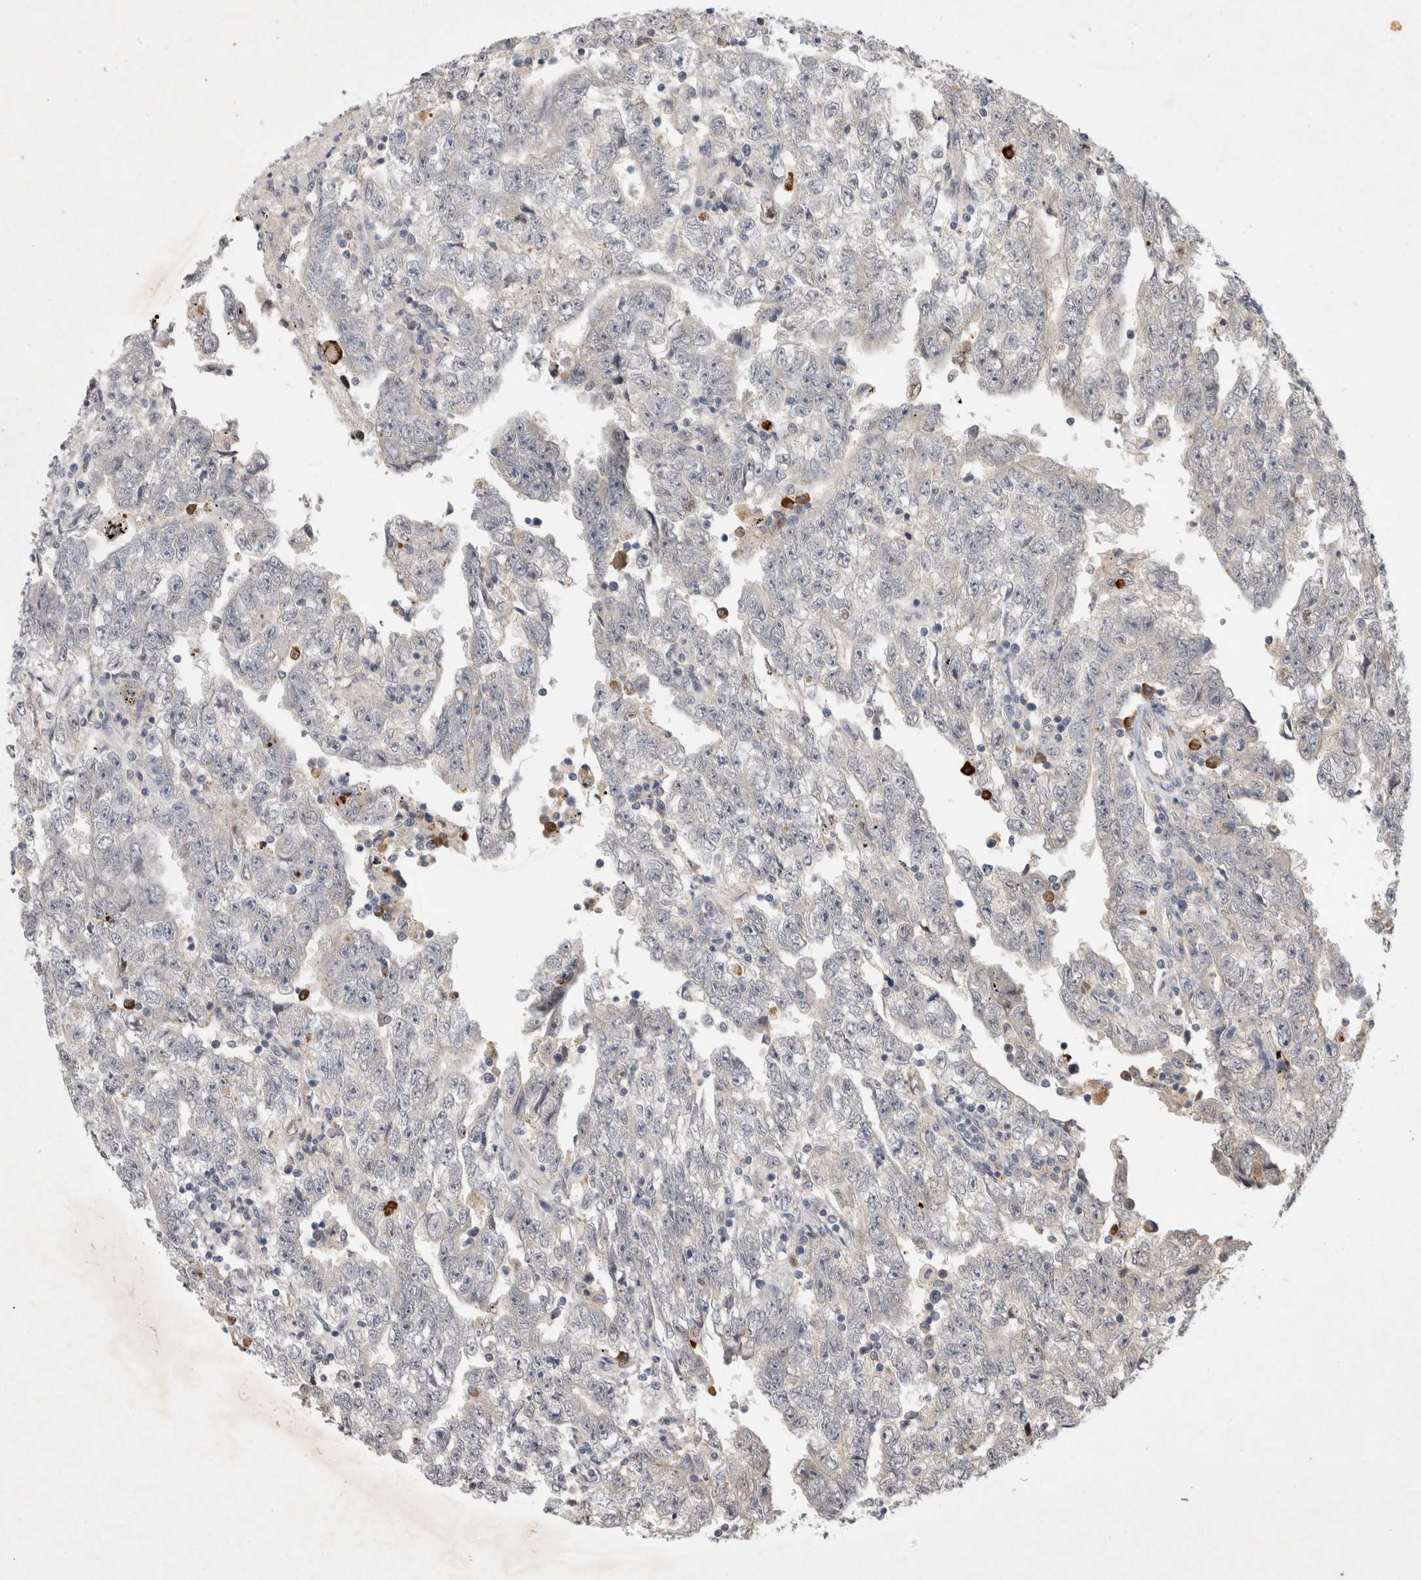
{"staining": {"intensity": "negative", "quantity": "none", "location": "none"}, "tissue": "testis cancer", "cell_type": "Tumor cells", "image_type": "cancer", "snomed": [{"axis": "morphology", "description": "Carcinoma, Embryonal, NOS"}, {"axis": "topography", "description": "Testis"}], "caption": "Immunohistochemistry (IHC) image of neoplastic tissue: testis cancer stained with DAB shows no significant protein positivity in tumor cells.", "gene": "XRCC5", "patient": {"sex": "male", "age": 25}}